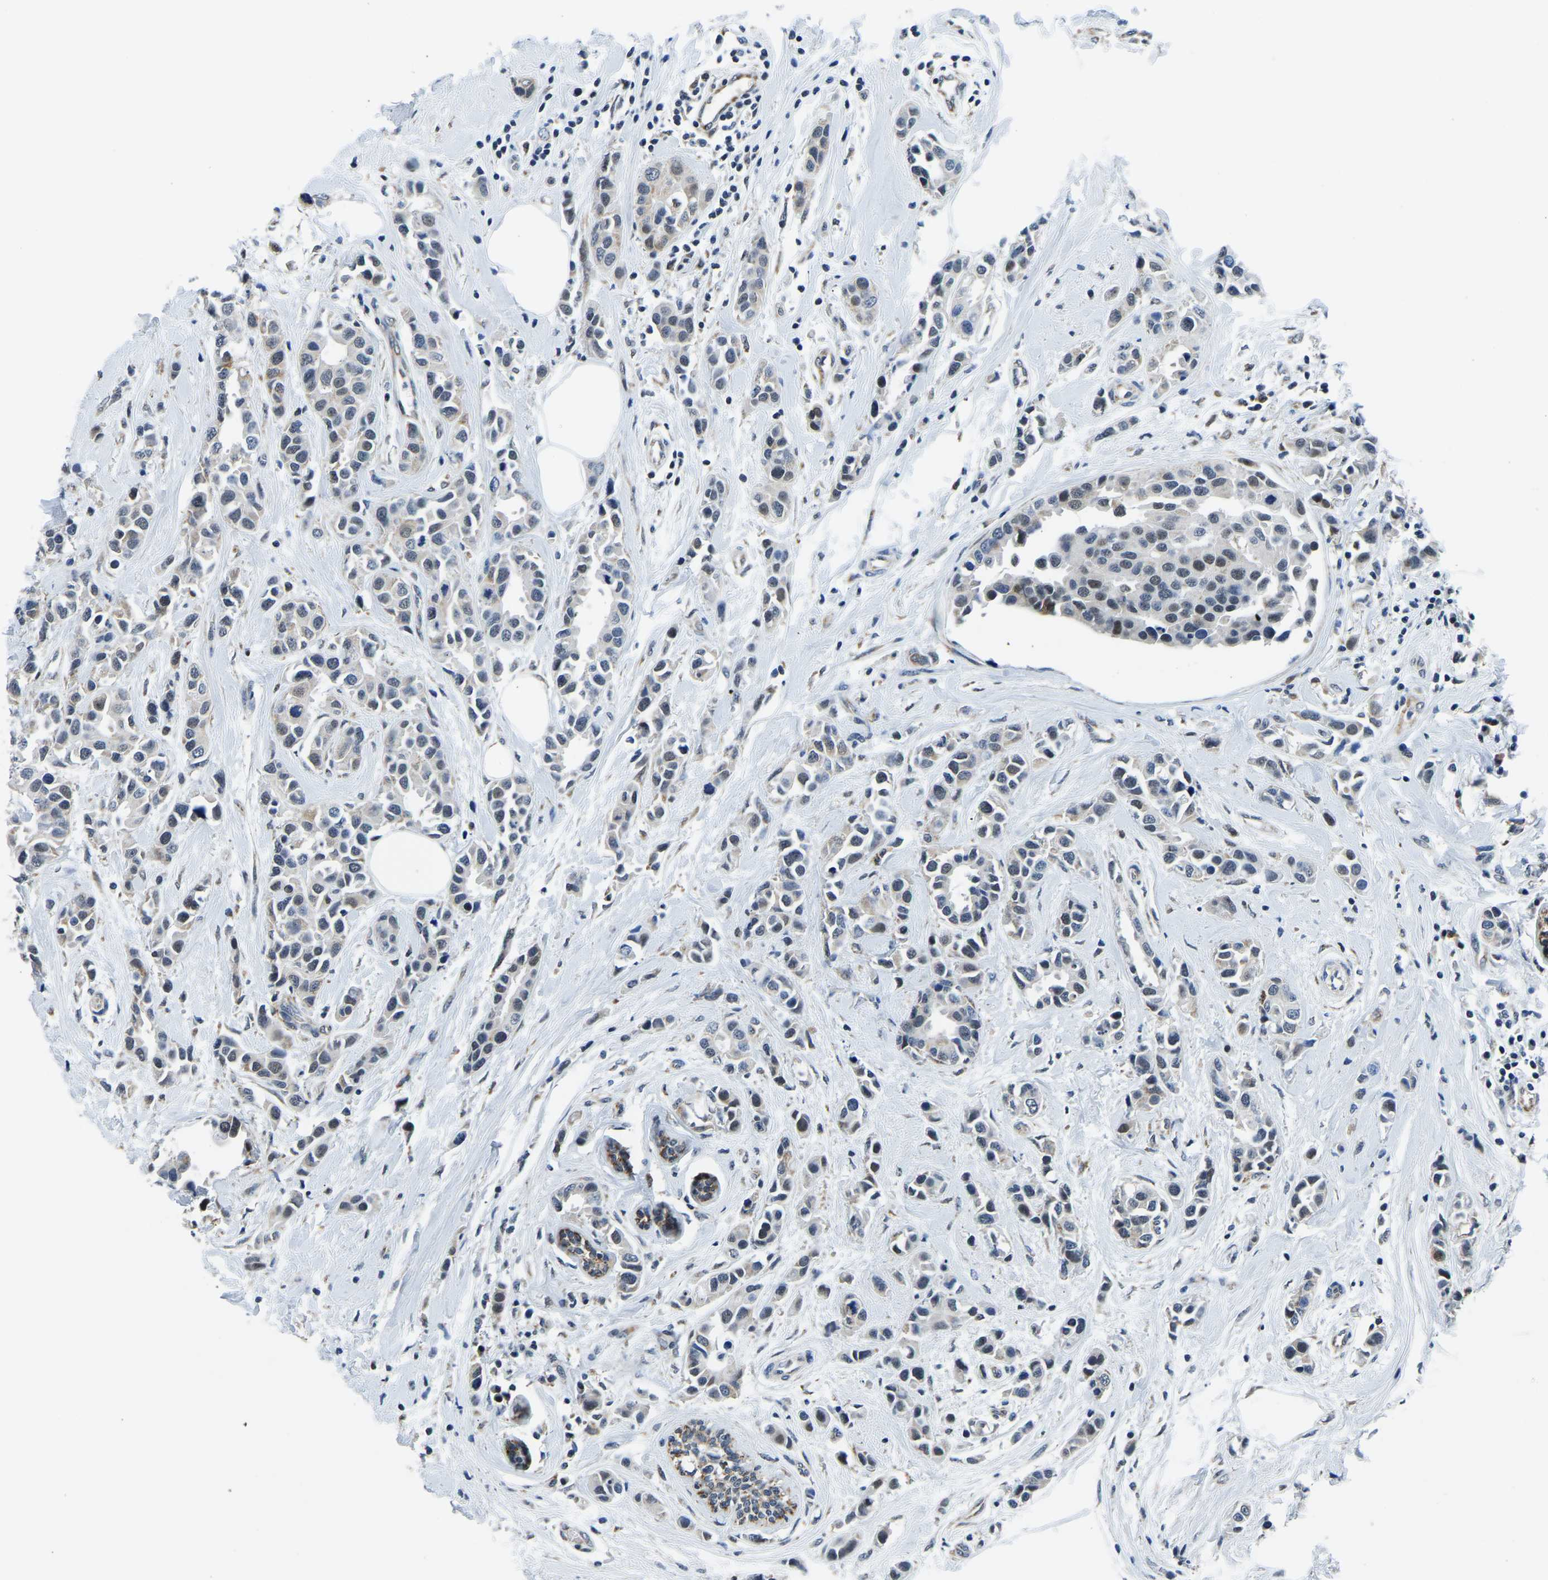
{"staining": {"intensity": "weak", "quantity": "25%-75%", "location": "cytoplasmic/membranous,nuclear"}, "tissue": "breast cancer", "cell_type": "Tumor cells", "image_type": "cancer", "snomed": [{"axis": "morphology", "description": "Normal tissue, NOS"}, {"axis": "morphology", "description": "Duct carcinoma"}, {"axis": "topography", "description": "Breast"}], "caption": "About 25%-75% of tumor cells in breast cancer (invasive ductal carcinoma) reveal weak cytoplasmic/membranous and nuclear protein expression as visualized by brown immunohistochemical staining.", "gene": "BNIP3L", "patient": {"sex": "female", "age": 50}}